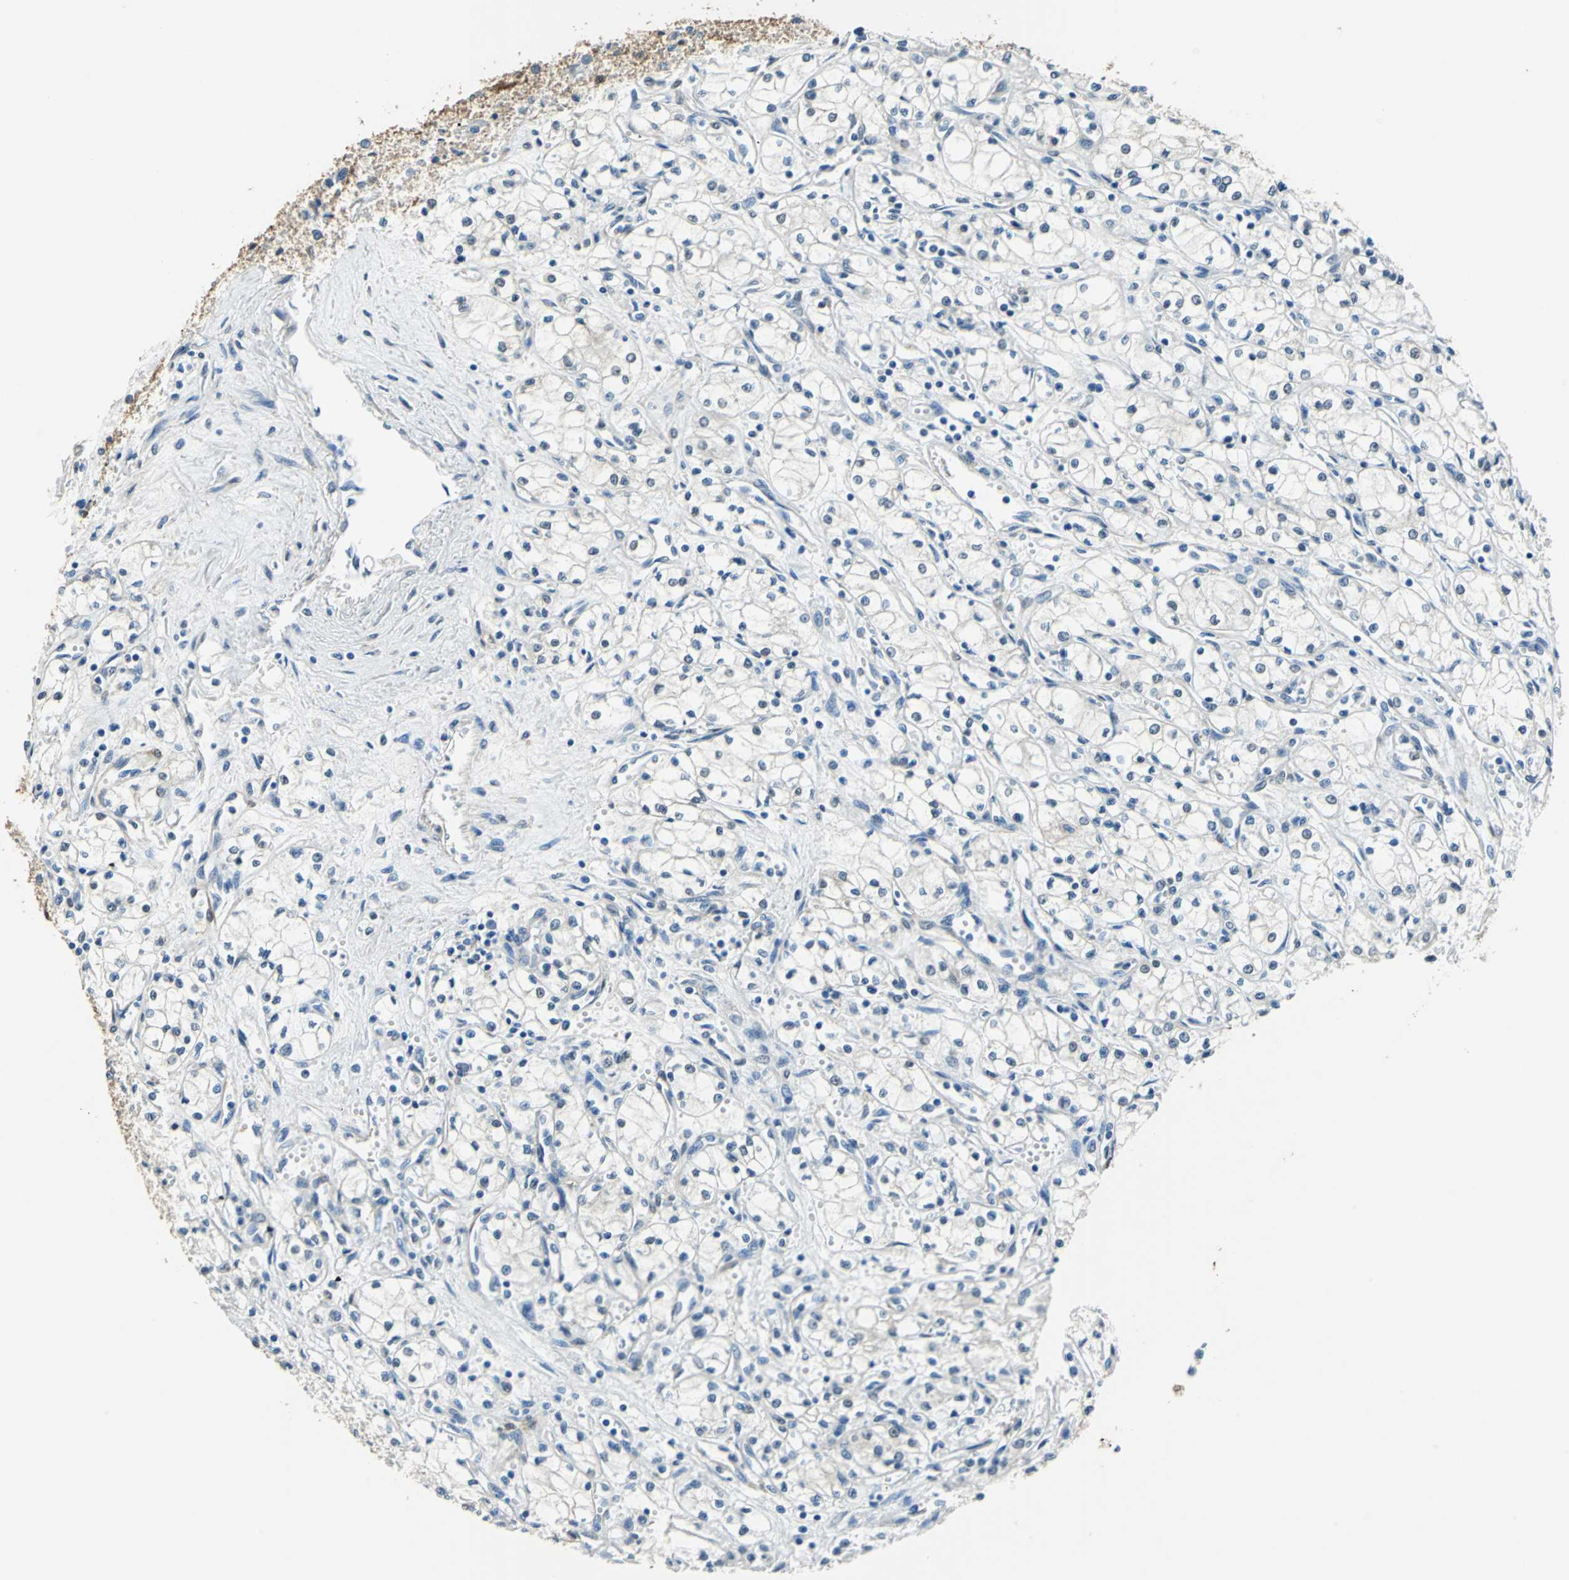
{"staining": {"intensity": "negative", "quantity": "none", "location": "none"}, "tissue": "renal cancer", "cell_type": "Tumor cells", "image_type": "cancer", "snomed": [{"axis": "morphology", "description": "Normal tissue, NOS"}, {"axis": "morphology", "description": "Adenocarcinoma, NOS"}, {"axis": "topography", "description": "Kidney"}], "caption": "This is an immunohistochemistry (IHC) photomicrograph of renal adenocarcinoma. There is no positivity in tumor cells.", "gene": "FKBP4", "patient": {"sex": "male", "age": 59}}